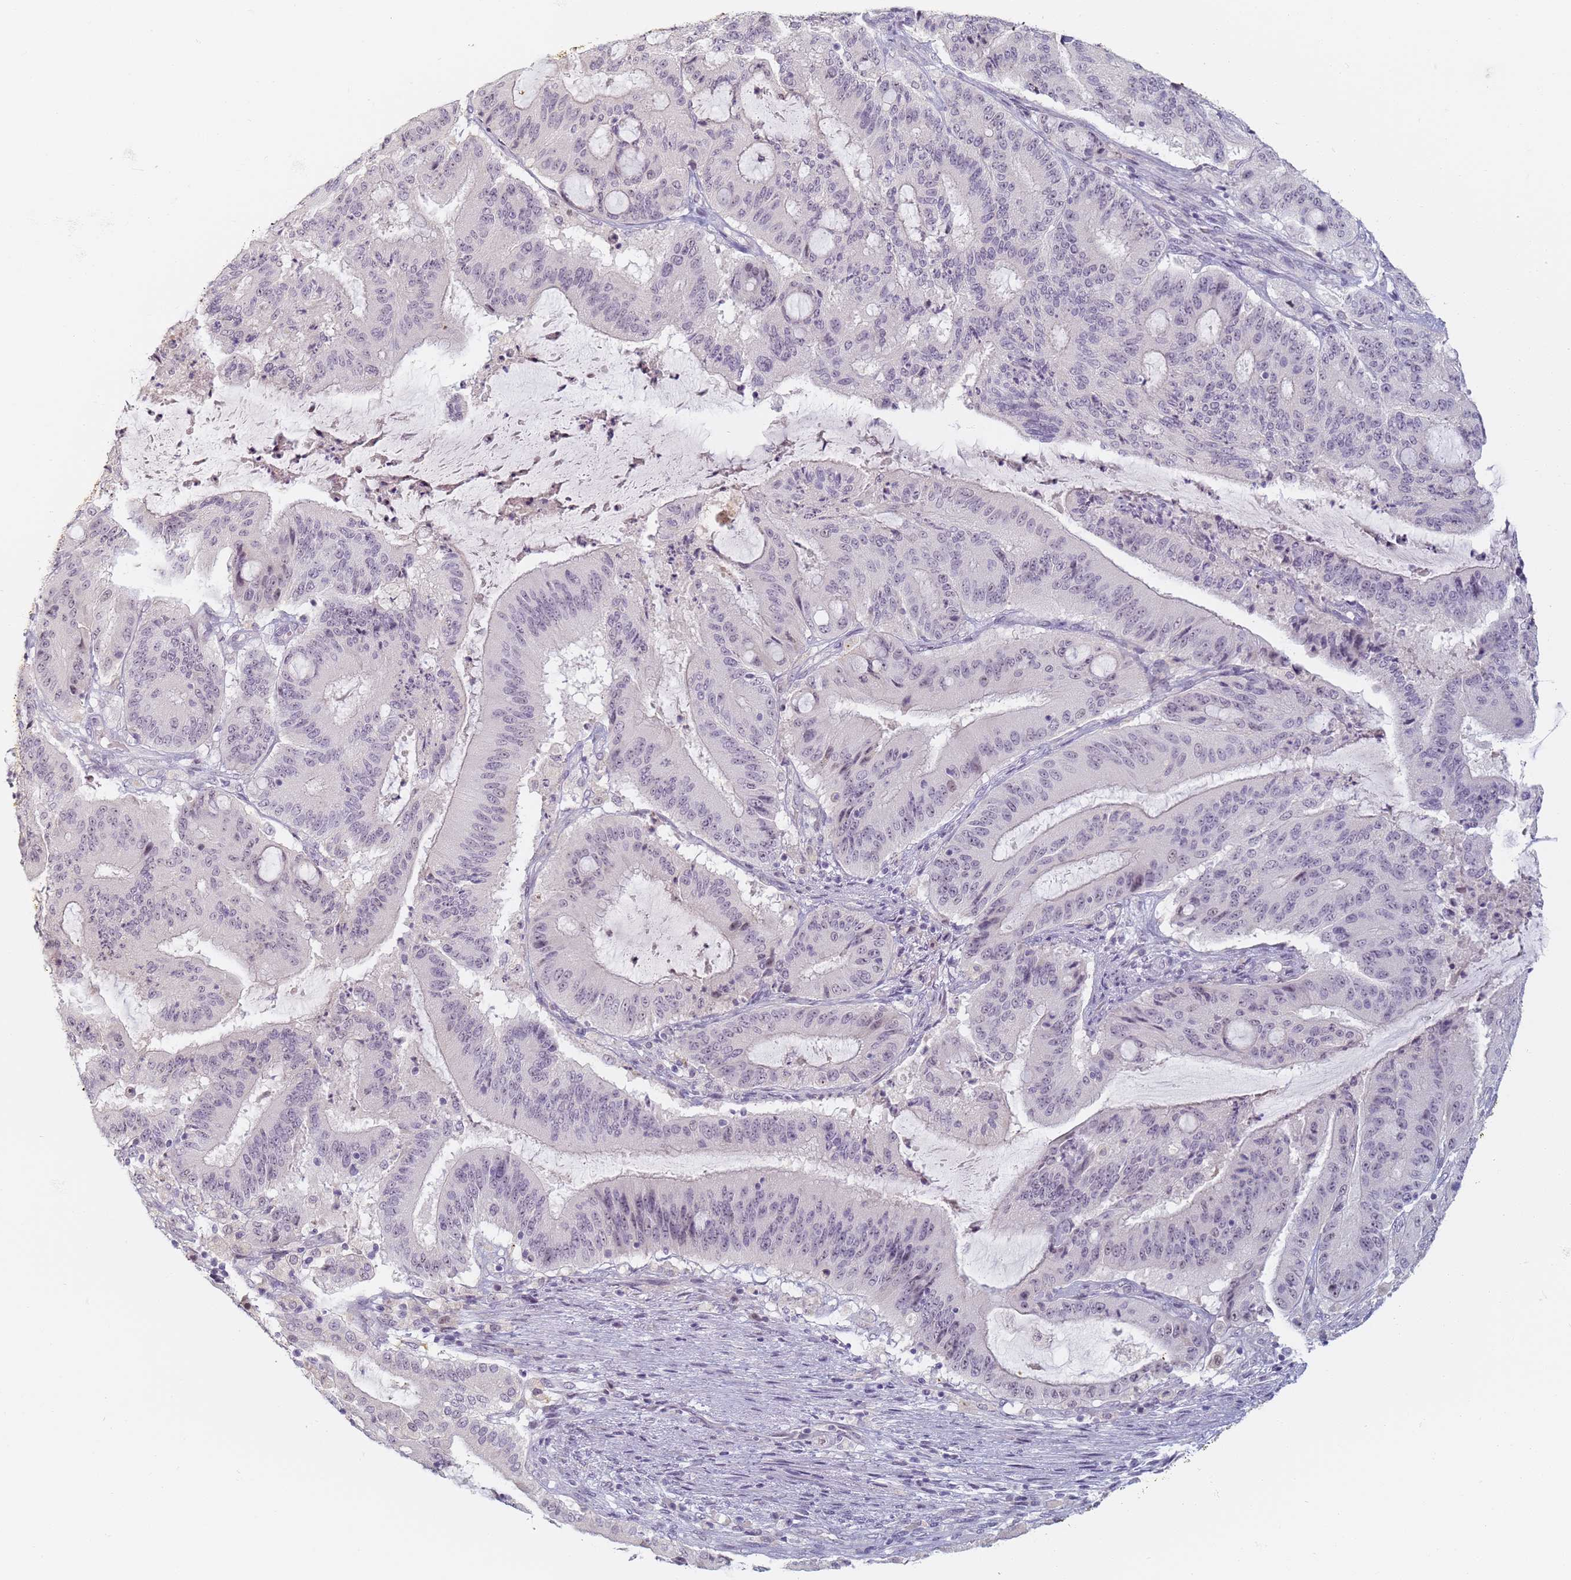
{"staining": {"intensity": "negative", "quantity": "none", "location": "none"}, "tissue": "liver cancer", "cell_type": "Tumor cells", "image_type": "cancer", "snomed": [{"axis": "morphology", "description": "Normal tissue, NOS"}, {"axis": "morphology", "description": "Cholangiocarcinoma"}, {"axis": "topography", "description": "Liver"}, {"axis": "topography", "description": "Peripheral nerve tissue"}], "caption": "Protein analysis of cholangiocarcinoma (liver) reveals no significant positivity in tumor cells.", "gene": "SLC38A9", "patient": {"sex": "female", "age": 73}}